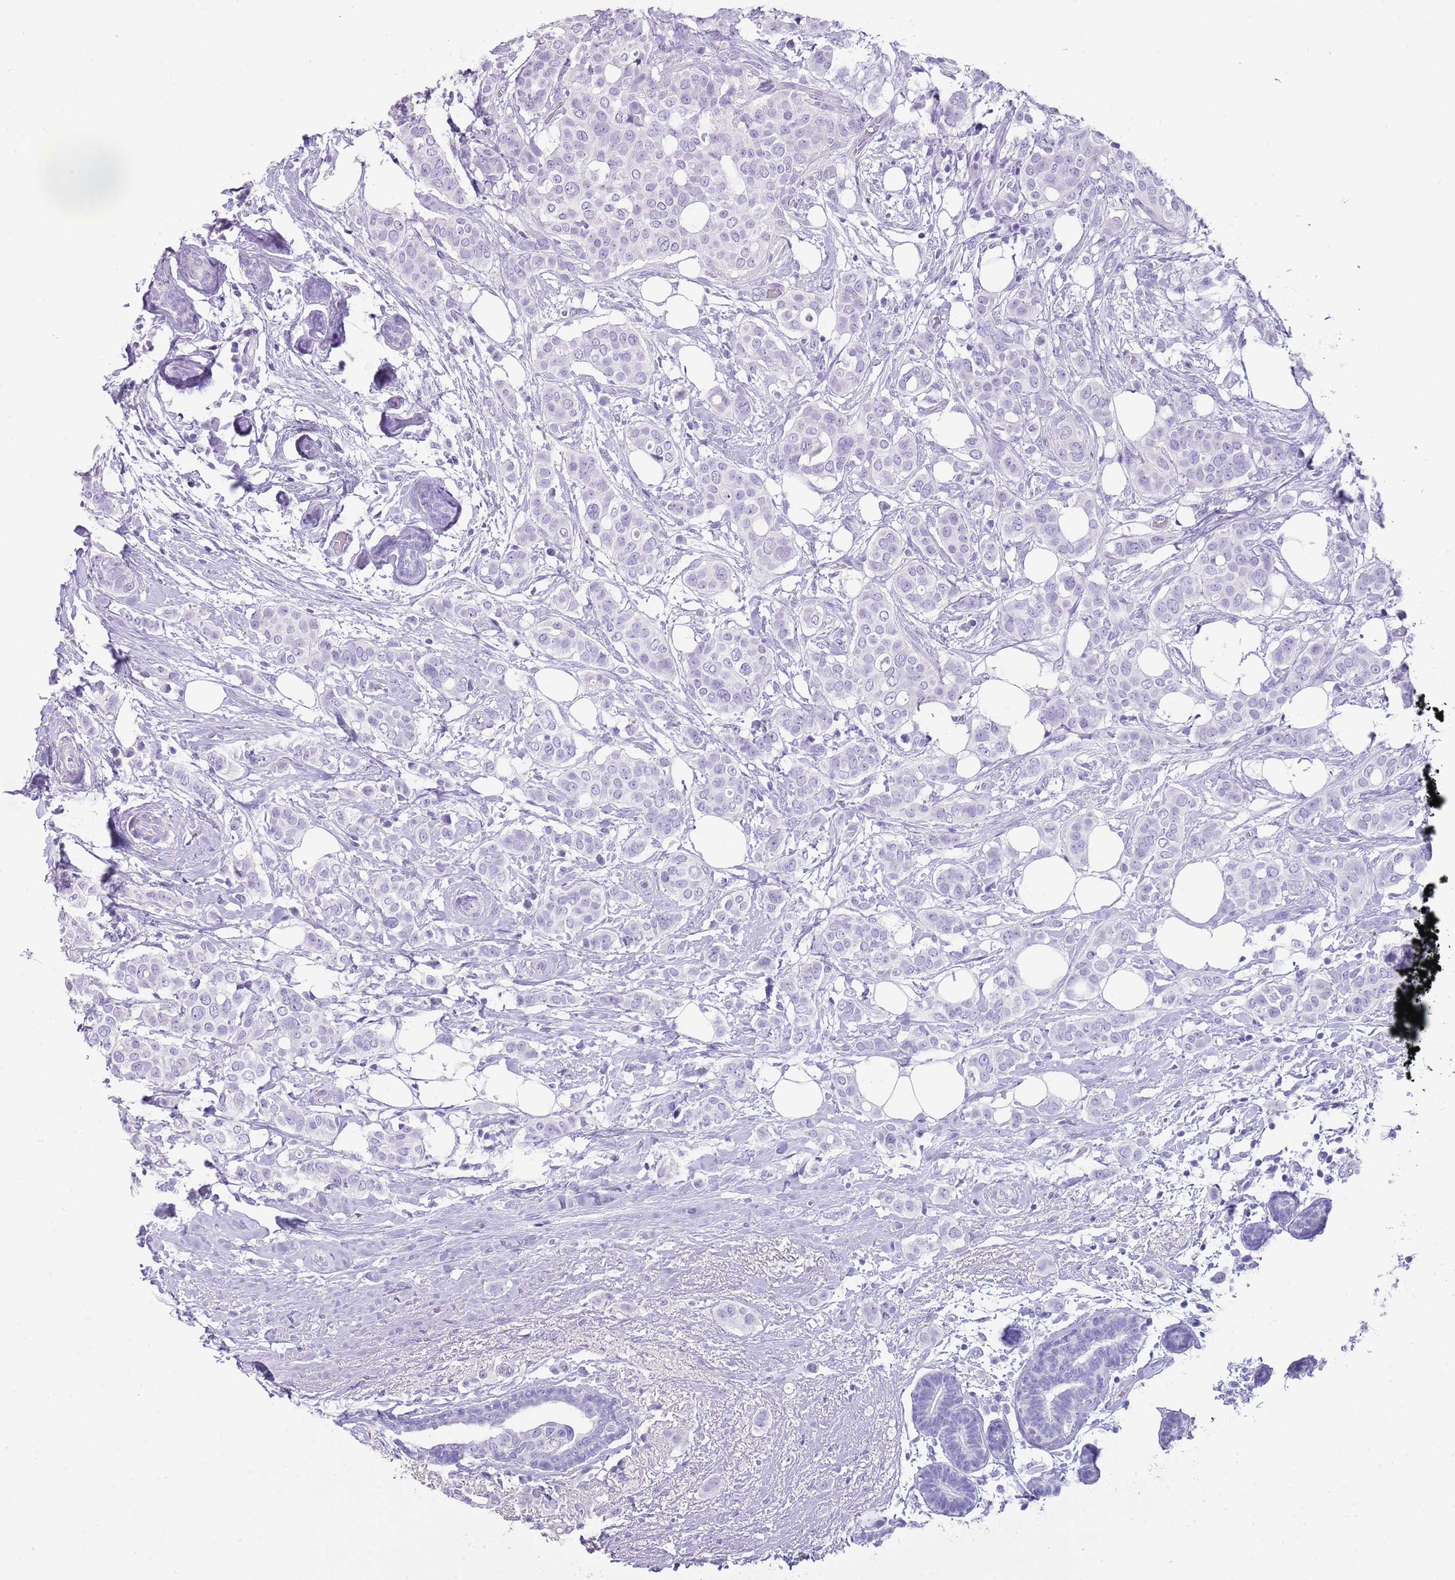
{"staining": {"intensity": "negative", "quantity": "none", "location": "none"}, "tissue": "breast cancer", "cell_type": "Tumor cells", "image_type": "cancer", "snomed": [{"axis": "morphology", "description": "Lobular carcinoma"}, {"axis": "topography", "description": "Breast"}], "caption": "IHC photomicrograph of neoplastic tissue: human breast cancer stained with DAB displays no significant protein positivity in tumor cells.", "gene": "NBPF3", "patient": {"sex": "female", "age": 51}}